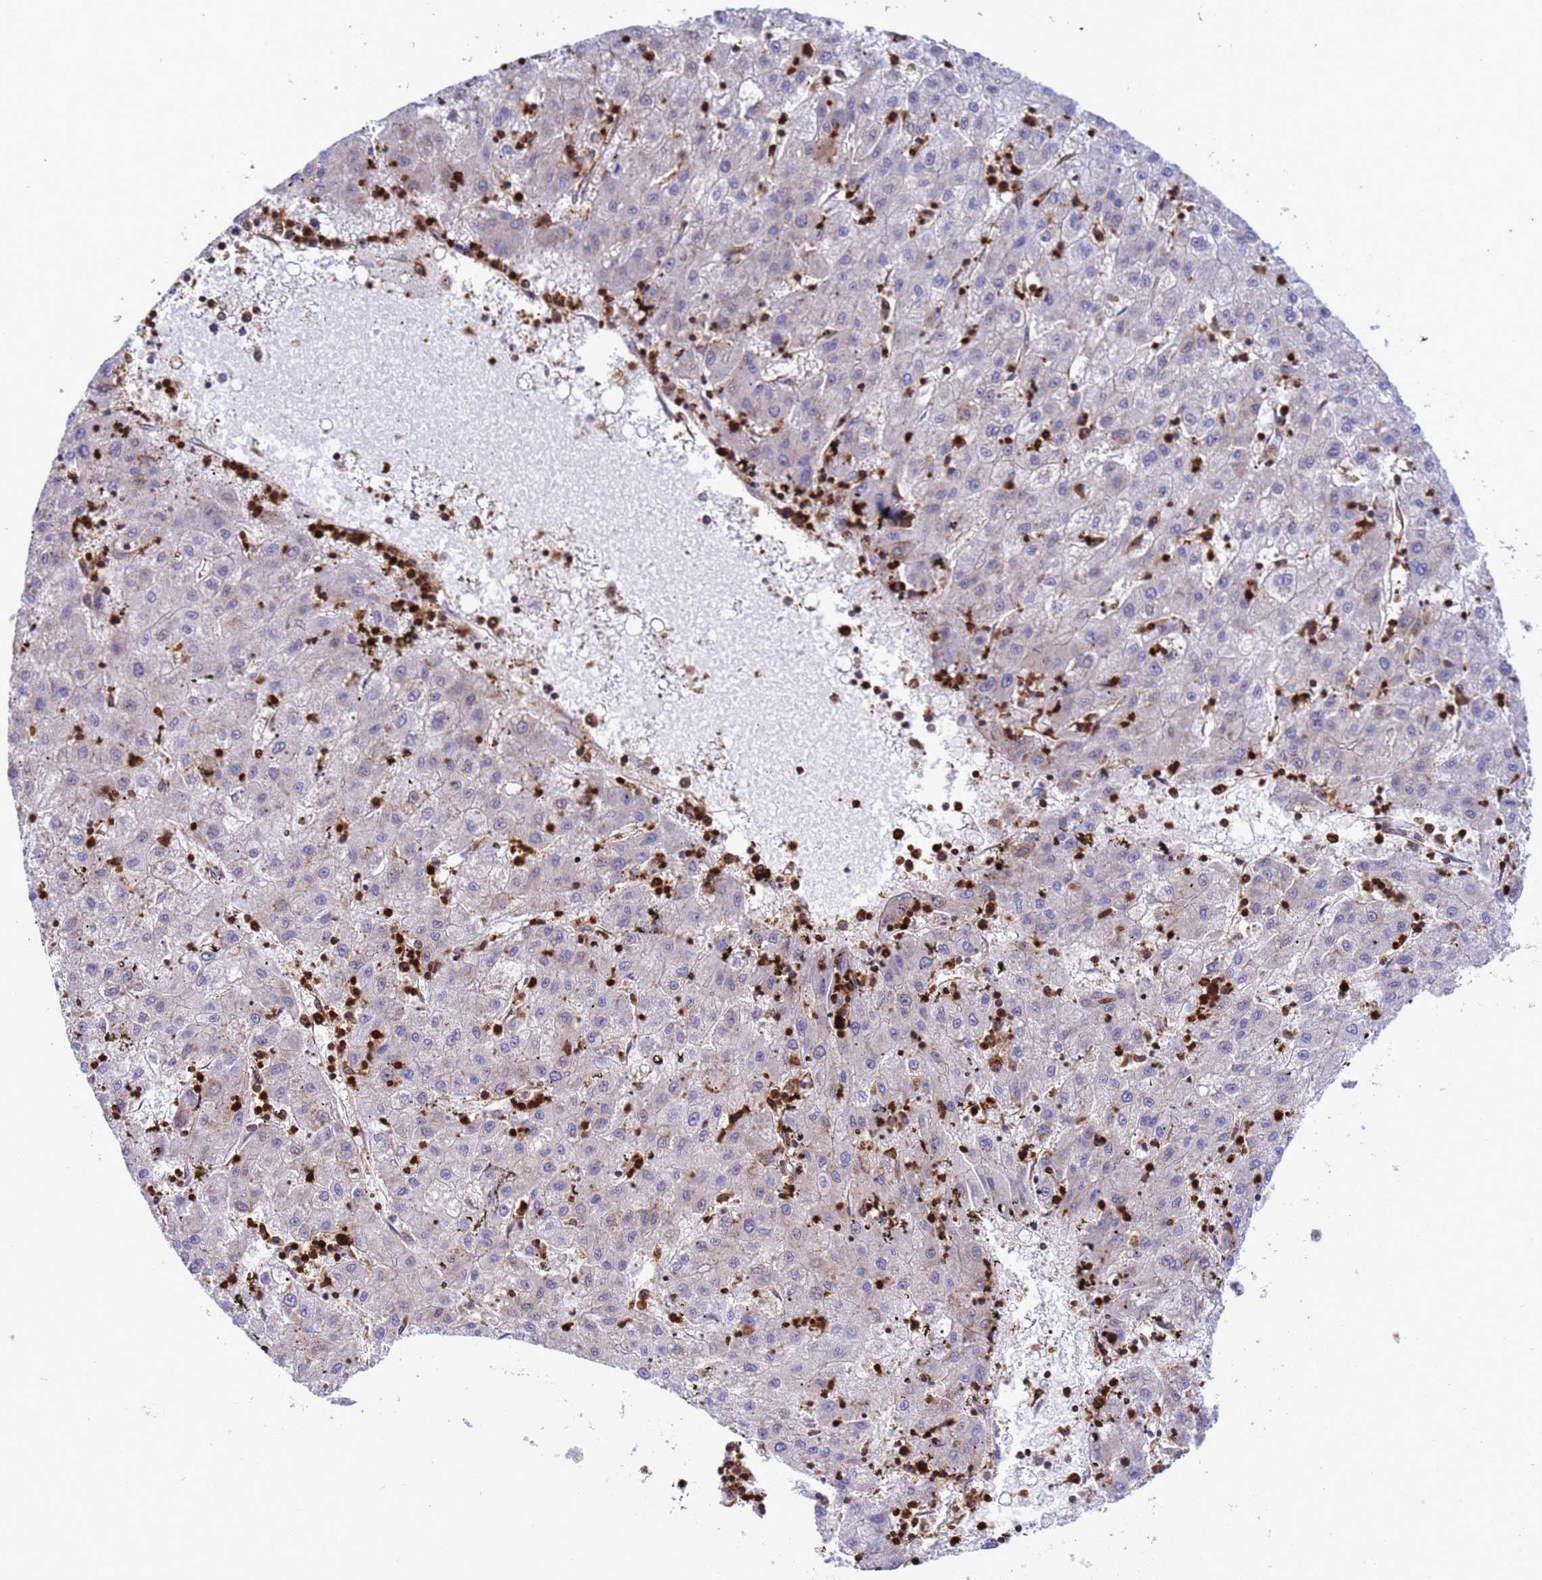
{"staining": {"intensity": "negative", "quantity": "none", "location": "none"}, "tissue": "liver cancer", "cell_type": "Tumor cells", "image_type": "cancer", "snomed": [{"axis": "morphology", "description": "Carcinoma, Hepatocellular, NOS"}, {"axis": "topography", "description": "Liver"}], "caption": "A photomicrograph of human liver cancer (hepatocellular carcinoma) is negative for staining in tumor cells.", "gene": "EZR", "patient": {"sex": "male", "age": 72}}